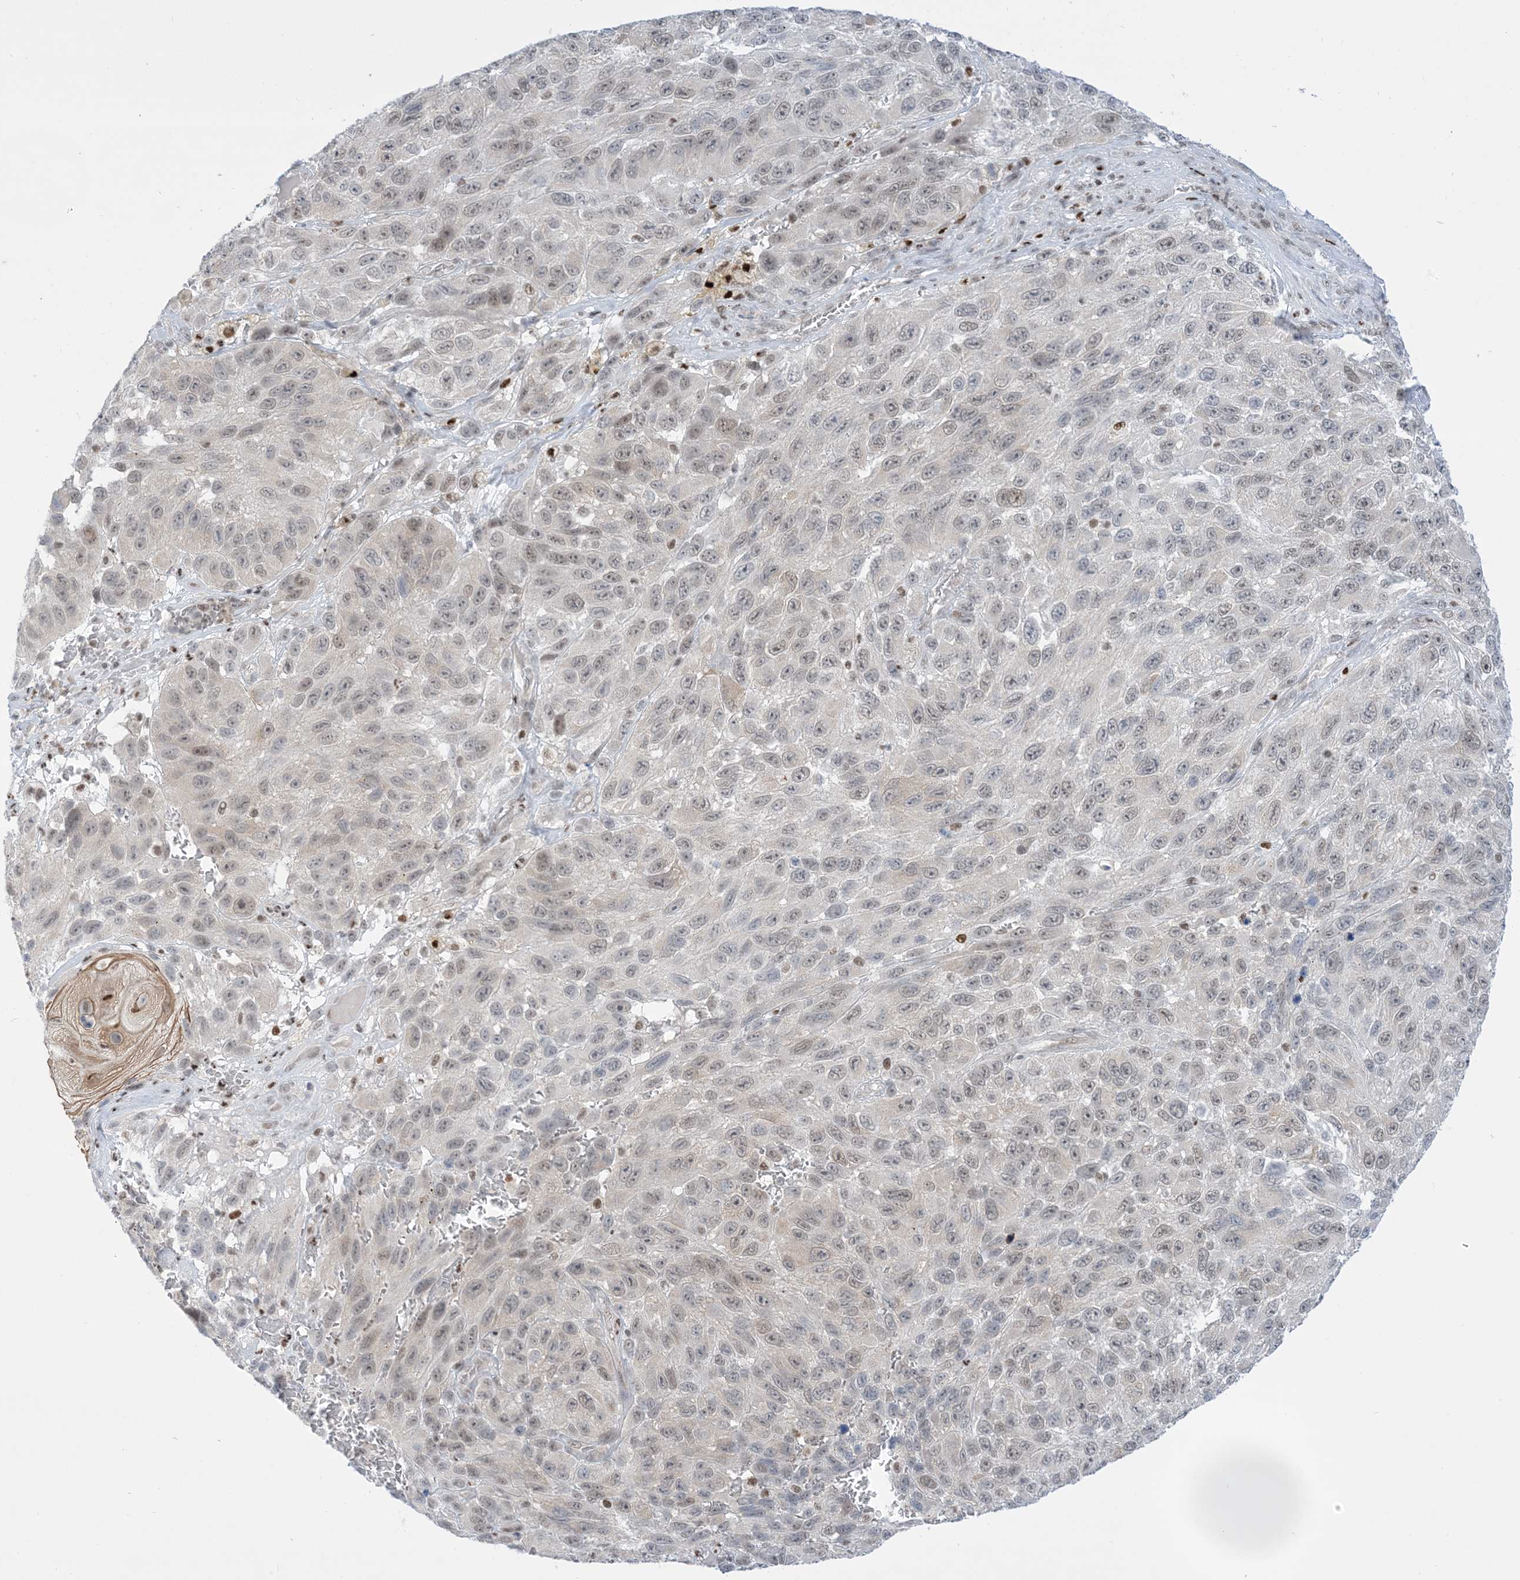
{"staining": {"intensity": "weak", "quantity": "<25%", "location": "nuclear"}, "tissue": "melanoma", "cell_type": "Tumor cells", "image_type": "cancer", "snomed": [{"axis": "morphology", "description": "Malignant melanoma, NOS"}, {"axis": "topography", "description": "Skin"}], "caption": "IHC photomicrograph of neoplastic tissue: malignant melanoma stained with DAB (3,3'-diaminobenzidine) demonstrates no significant protein positivity in tumor cells. (Immunohistochemistry, brightfield microscopy, high magnification).", "gene": "TFPT", "patient": {"sex": "female", "age": 96}}